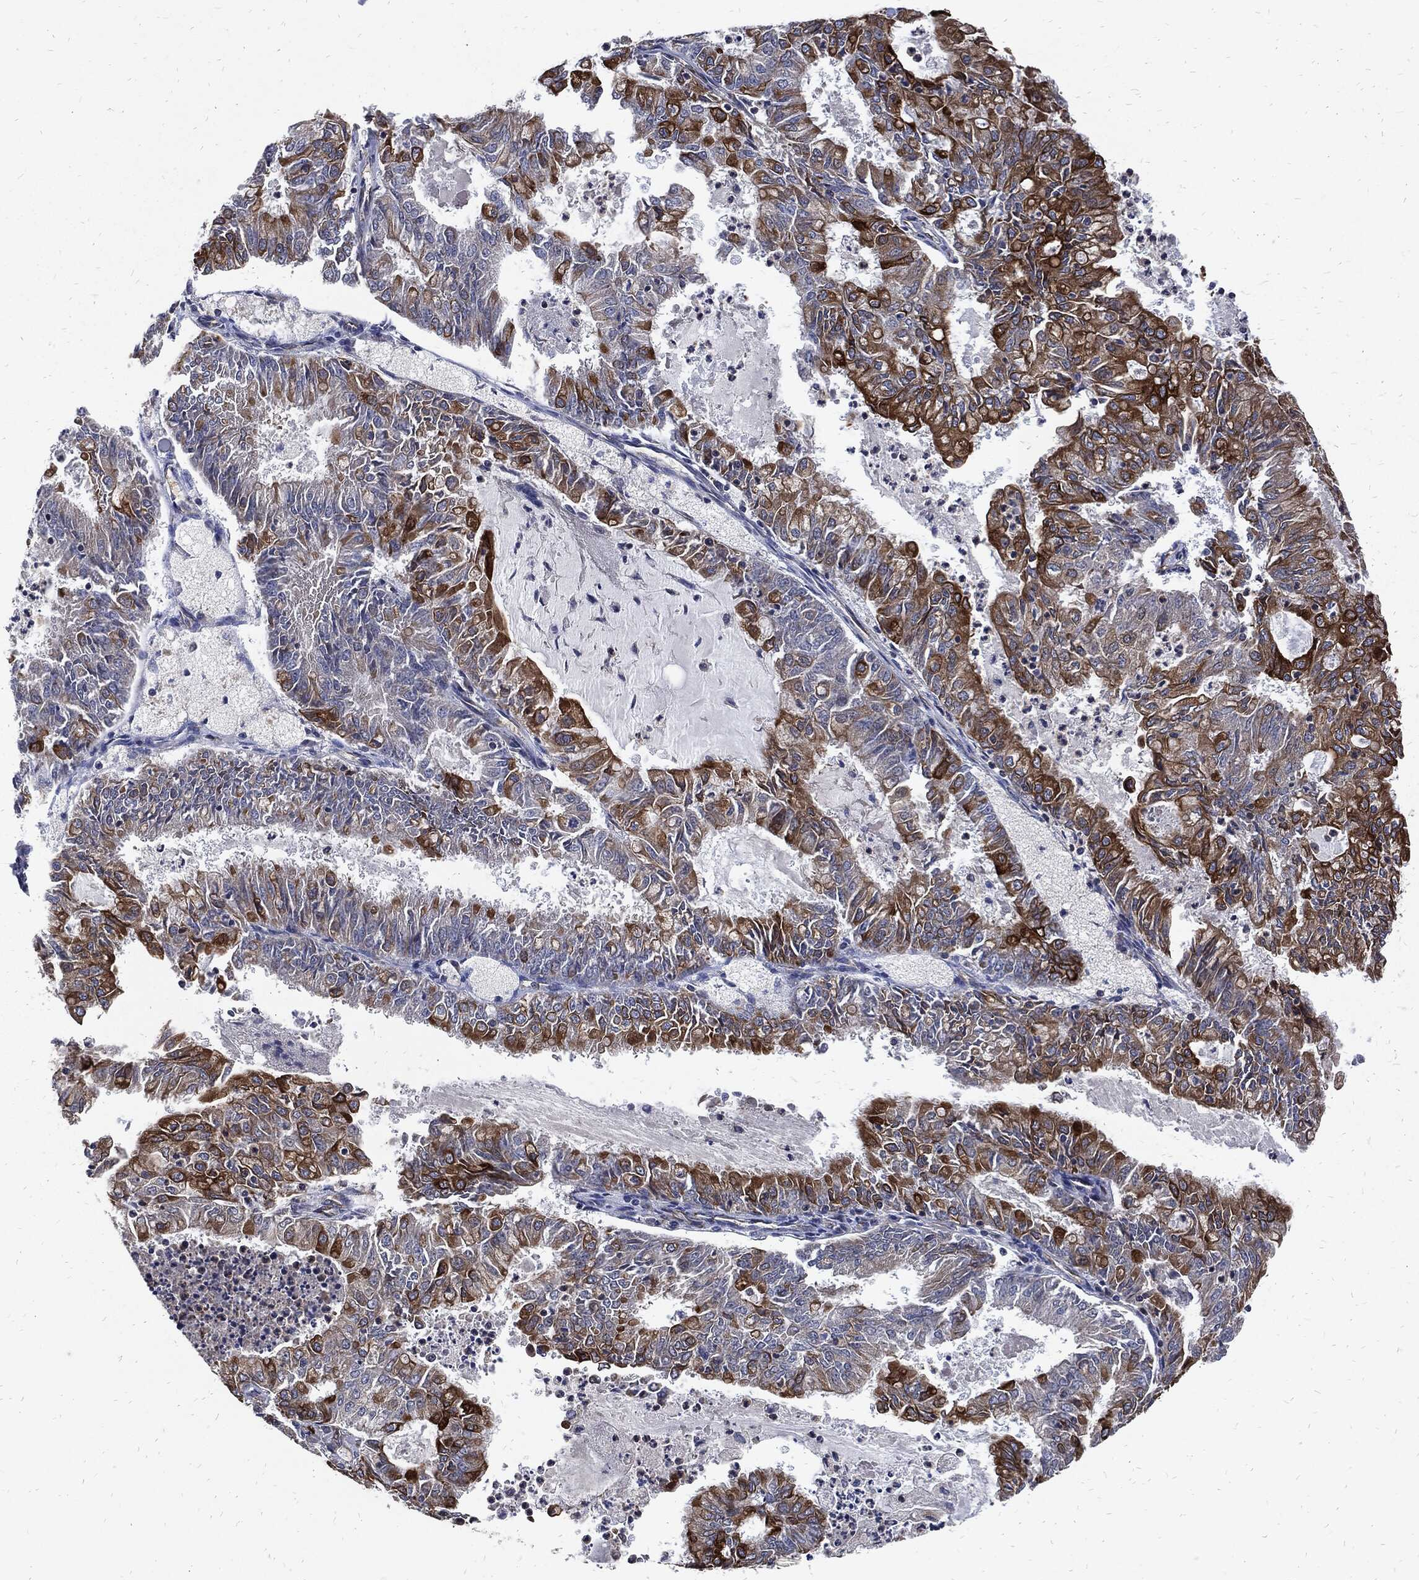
{"staining": {"intensity": "strong", "quantity": "<25%", "location": "cytoplasmic/membranous"}, "tissue": "endometrial cancer", "cell_type": "Tumor cells", "image_type": "cancer", "snomed": [{"axis": "morphology", "description": "Adenocarcinoma, NOS"}, {"axis": "topography", "description": "Endometrium"}], "caption": "DAB immunohistochemical staining of adenocarcinoma (endometrial) shows strong cytoplasmic/membranous protein expression in approximately <25% of tumor cells.", "gene": "DCTN1", "patient": {"sex": "female", "age": 57}}